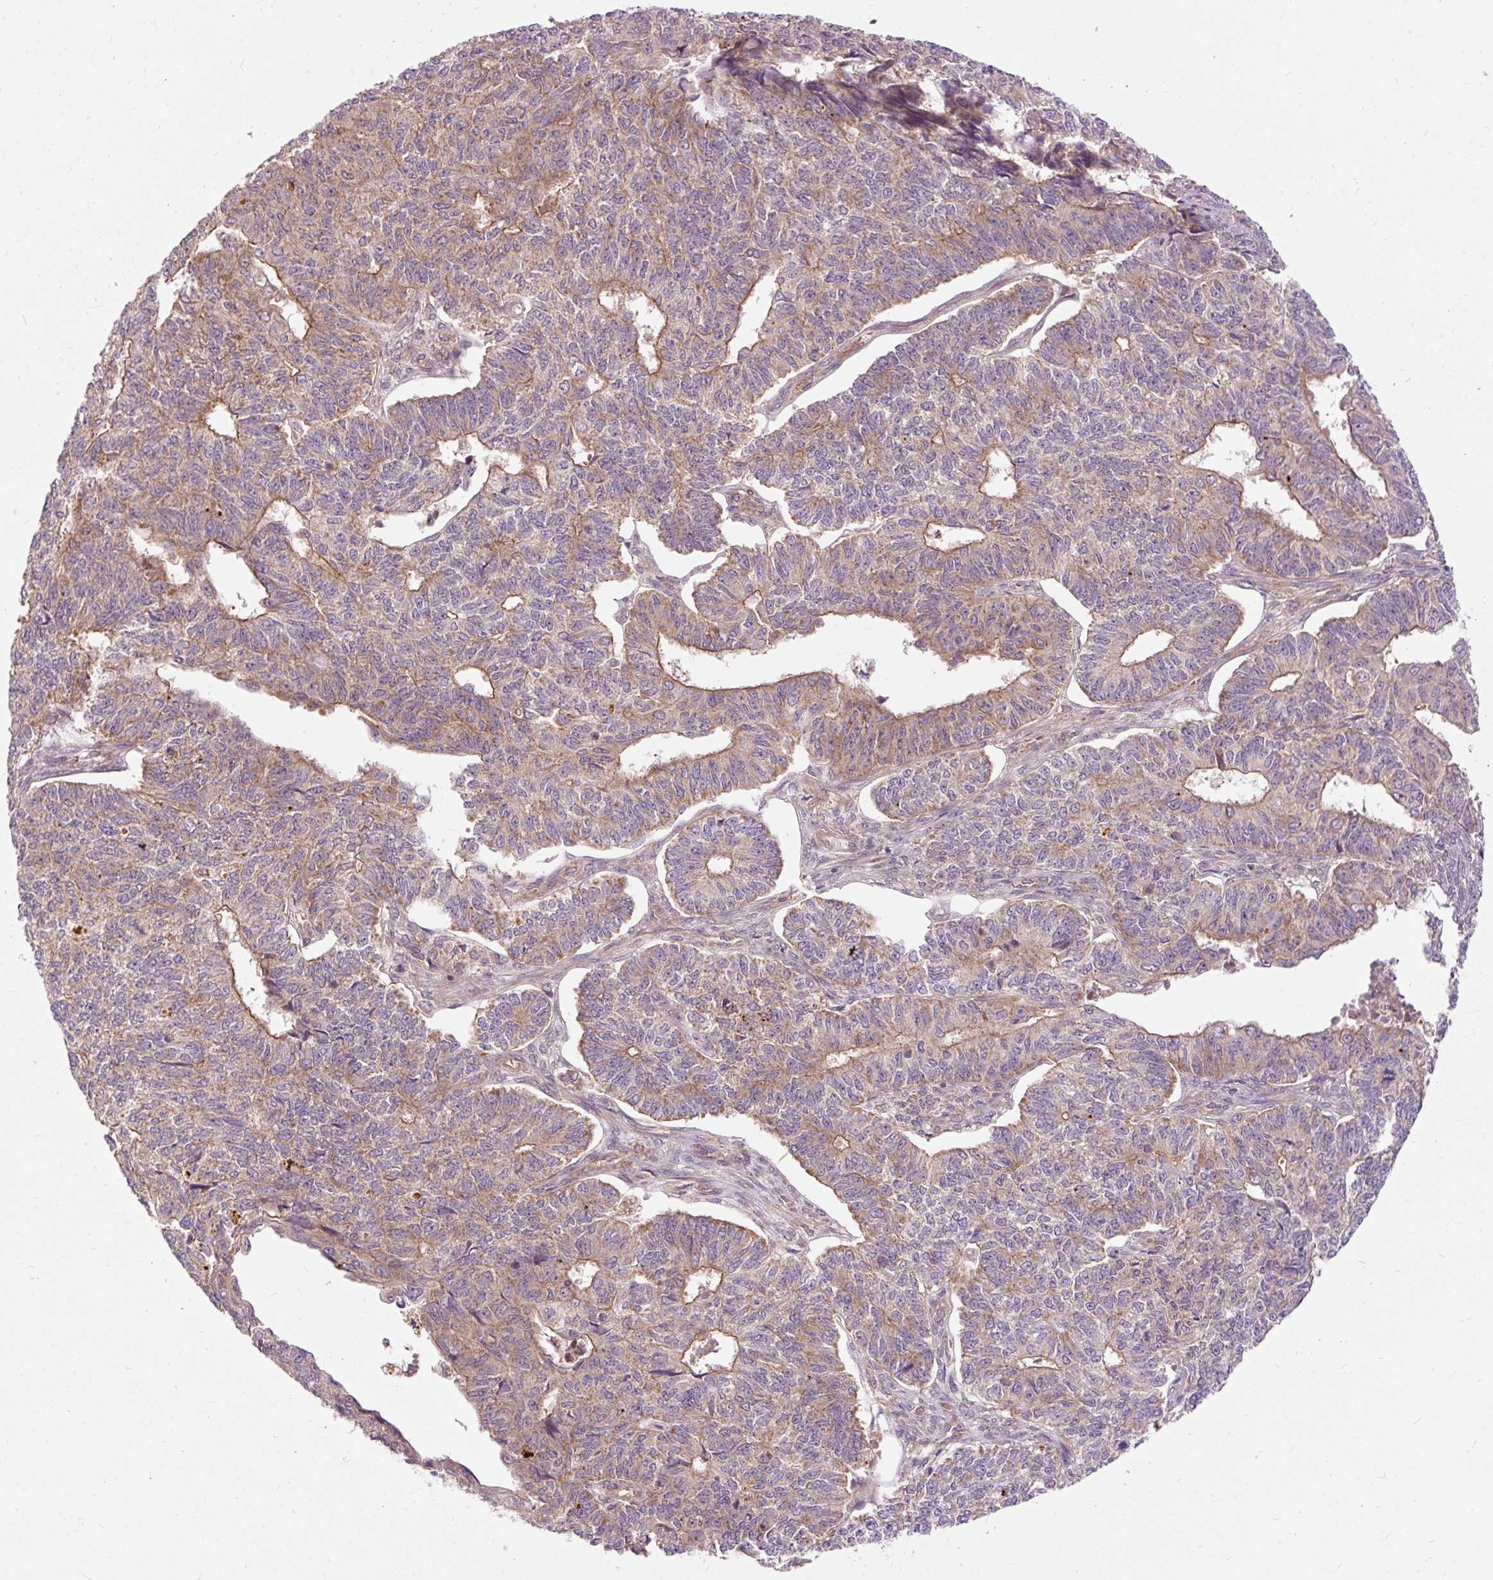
{"staining": {"intensity": "moderate", "quantity": "25%-75%", "location": "cytoplasmic/membranous"}, "tissue": "endometrial cancer", "cell_type": "Tumor cells", "image_type": "cancer", "snomed": [{"axis": "morphology", "description": "Adenocarcinoma, NOS"}, {"axis": "topography", "description": "Endometrium"}], "caption": "Immunohistochemistry (DAB) staining of human endometrial adenocarcinoma displays moderate cytoplasmic/membranous protein staining in about 25%-75% of tumor cells.", "gene": "RIPOR3", "patient": {"sex": "female", "age": 32}}